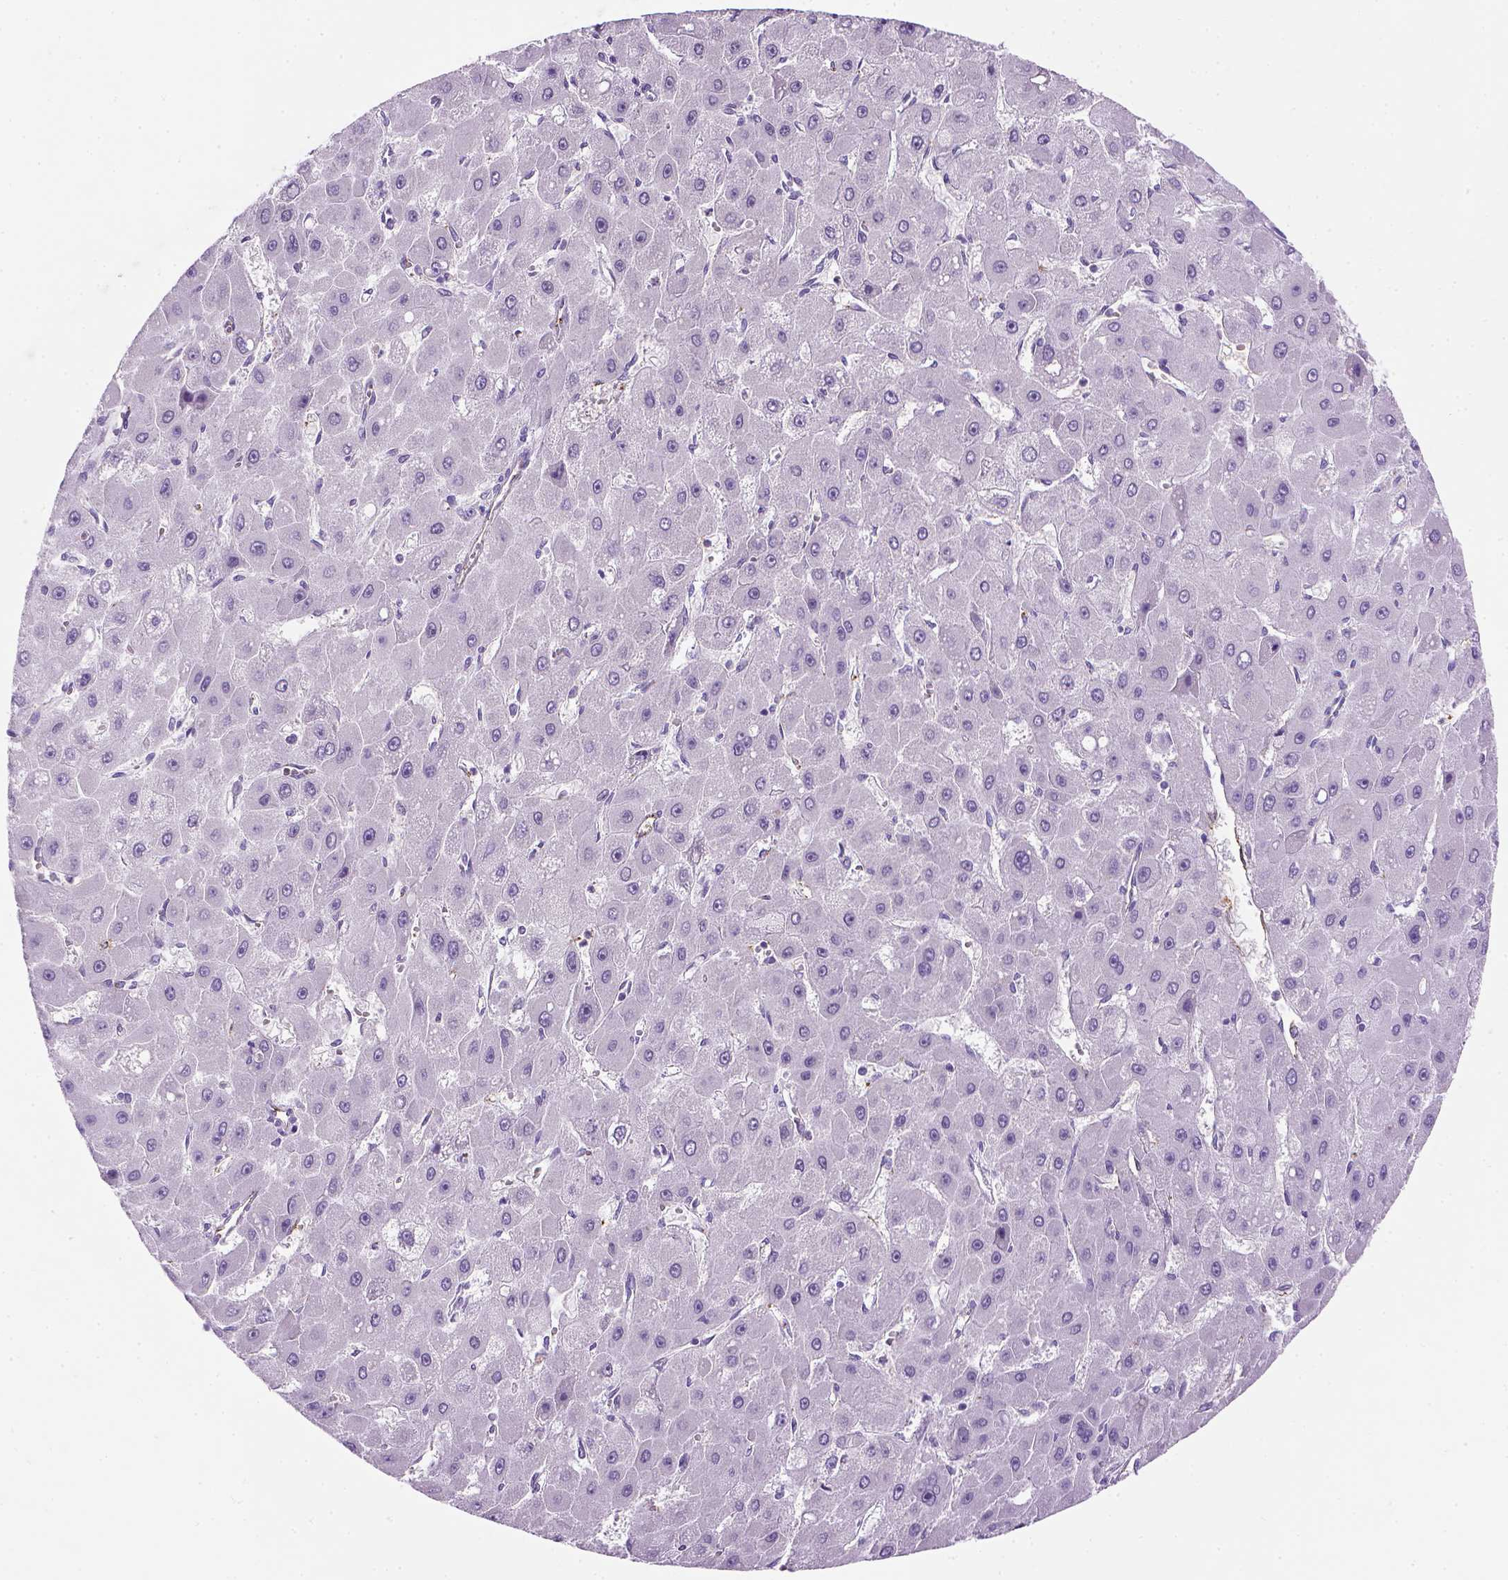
{"staining": {"intensity": "negative", "quantity": "none", "location": "none"}, "tissue": "liver cancer", "cell_type": "Tumor cells", "image_type": "cancer", "snomed": [{"axis": "morphology", "description": "Carcinoma, Hepatocellular, NOS"}, {"axis": "topography", "description": "Liver"}], "caption": "Tumor cells are negative for protein expression in human liver hepatocellular carcinoma.", "gene": "VWF", "patient": {"sex": "female", "age": 25}}